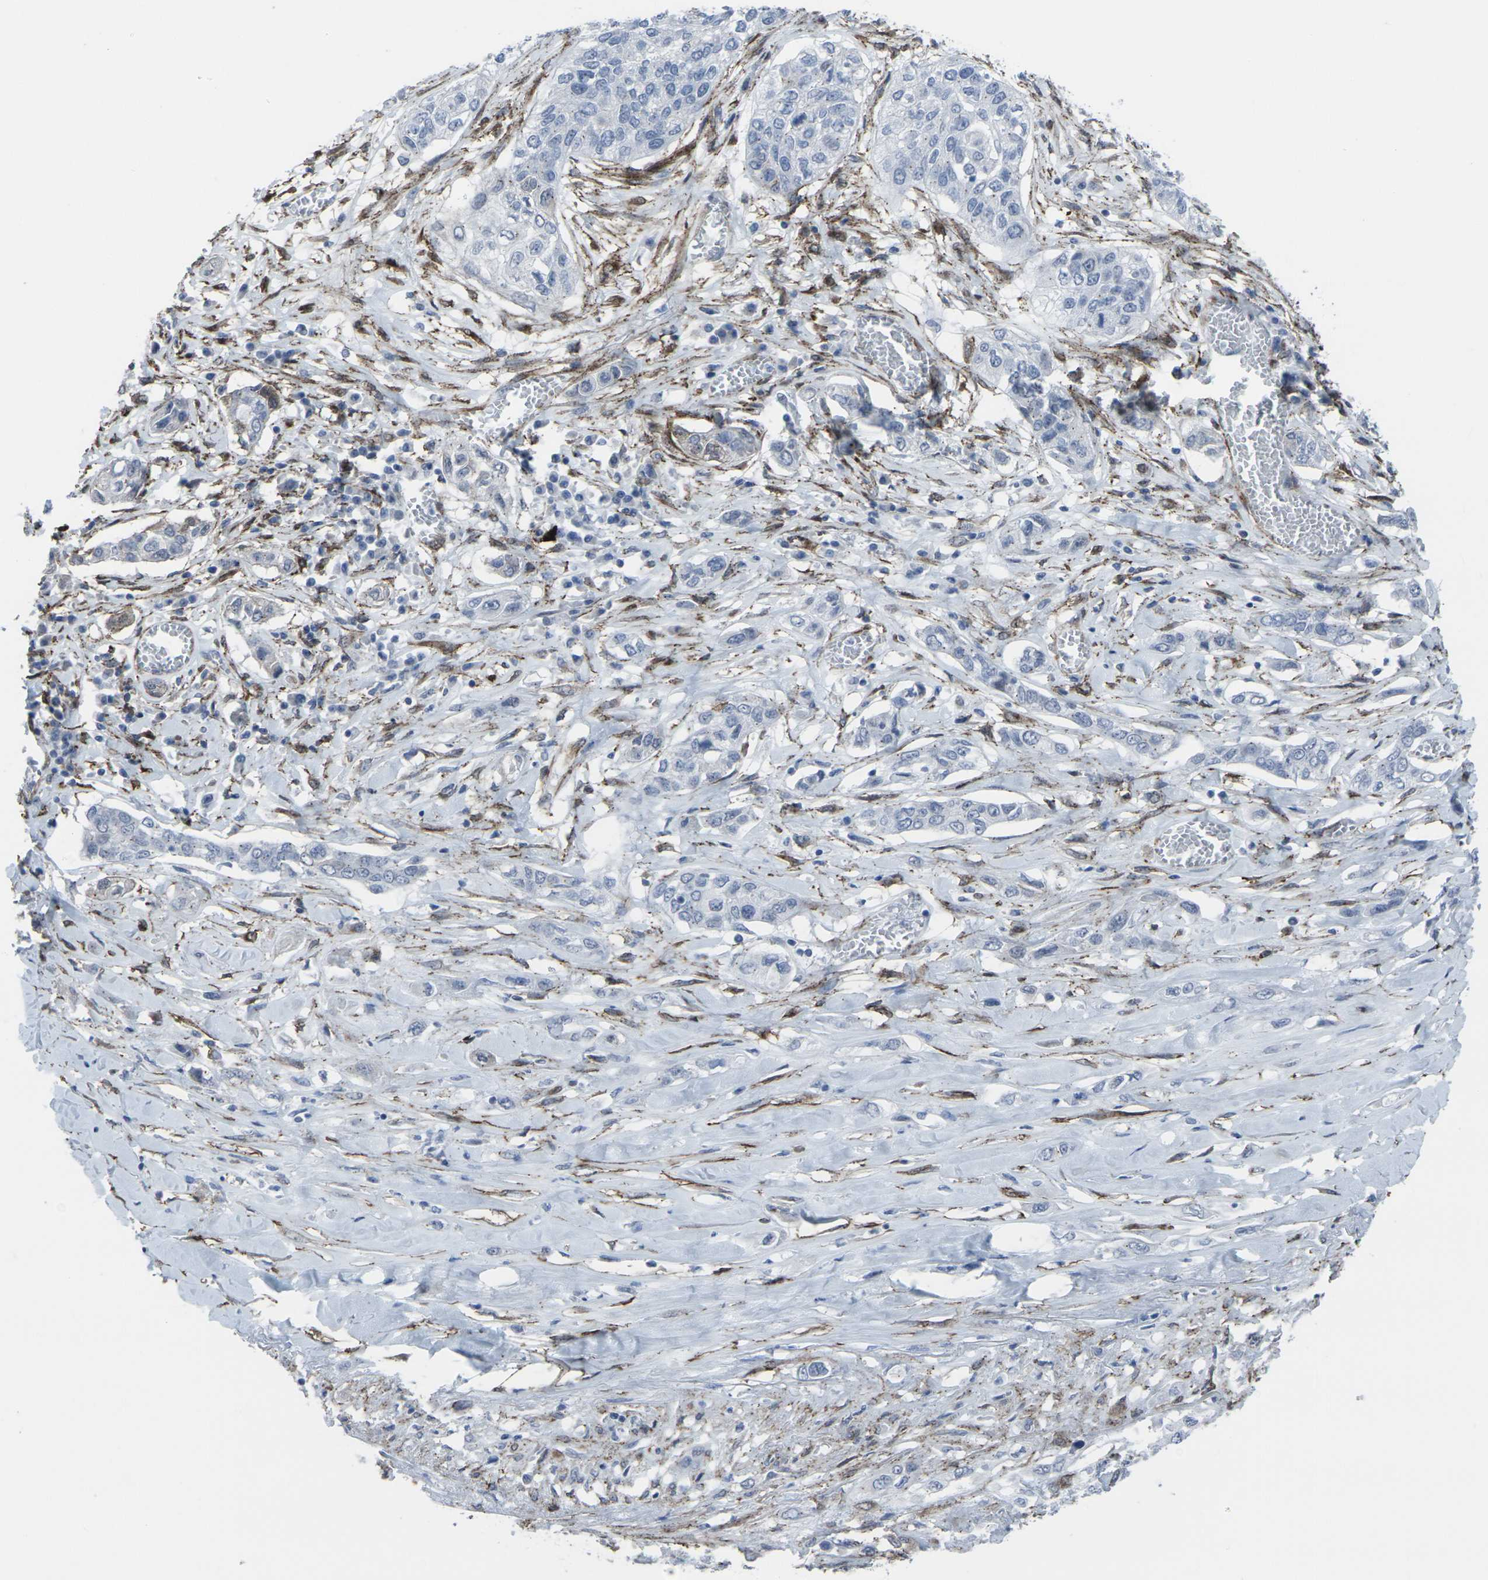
{"staining": {"intensity": "negative", "quantity": "none", "location": "none"}, "tissue": "lung cancer", "cell_type": "Tumor cells", "image_type": "cancer", "snomed": [{"axis": "morphology", "description": "Squamous cell carcinoma, NOS"}, {"axis": "topography", "description": "Lung"}], "caption": "This is an IHC histopathology image of human lung squamous cell carcinoma. There is no staining in tumor cells.", "gene": "CDH11", "patient": {"sex": "male", "age": 71}}